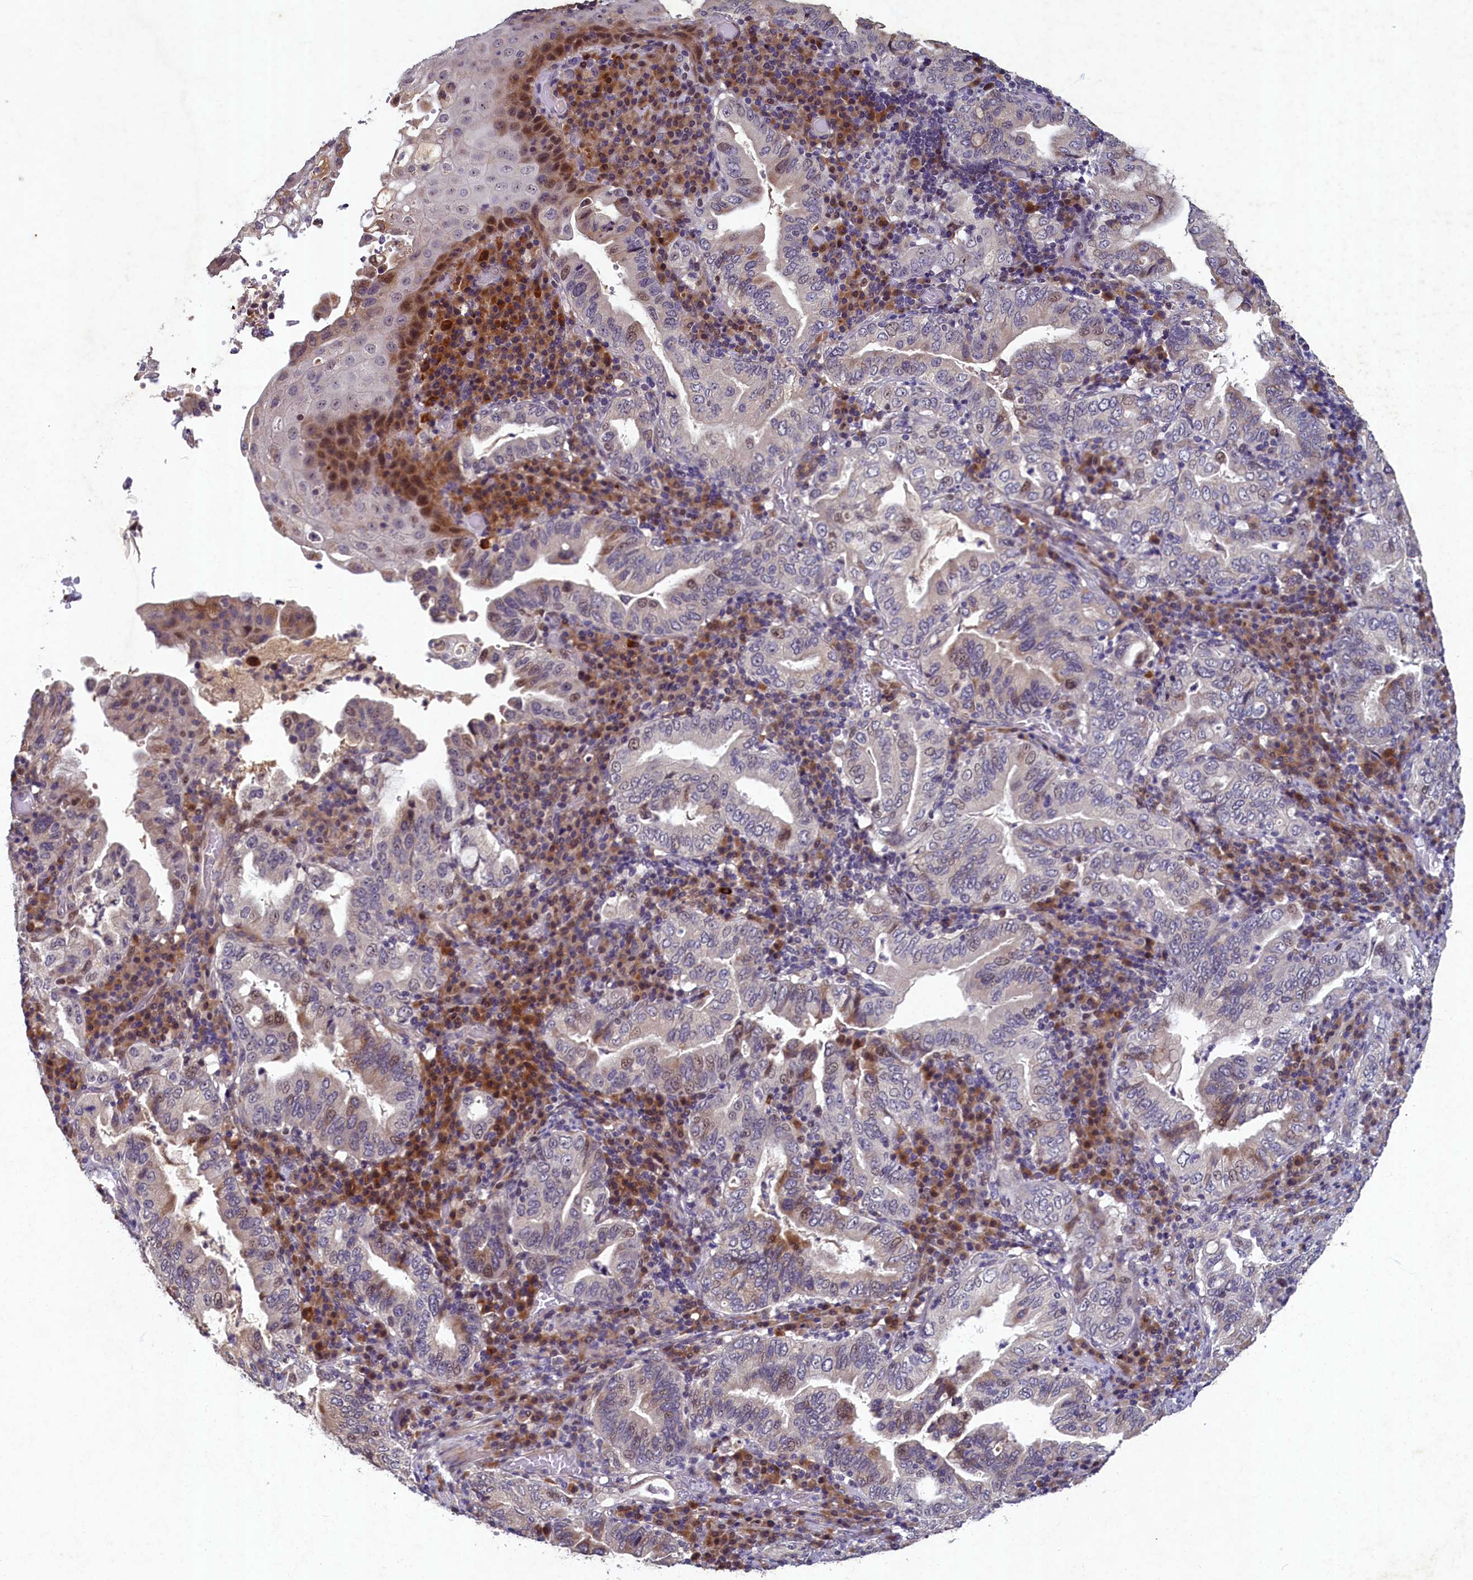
{"staining": {"intensity": "weak", "quantity": "<25%", "location": "cytoplasmic/membranous,nuclear"}, "tissue": "stomach cancer", "cell_type": "Tumor cells", "image_type": "cancer", "snomed": [{"axis": "morphology", "description": "Normal tissue, NOS"}, {"axis": "morphology", "description": "Adenocarcinoma, NOS"}, {"axis": "topography", "description": "Esophagus"}, {"axis": "topography", "description": "Stomach, upper"}, {"axis": "topography", "description": "Peripheral nerve tissue"}], "caption": "A micrograph of adenocarcinoma (stomach) stained for a protein exhibits no brown staining in tumor cells.", "gene": "LATS2", "patient": {"sex": "male", "age": 62}}